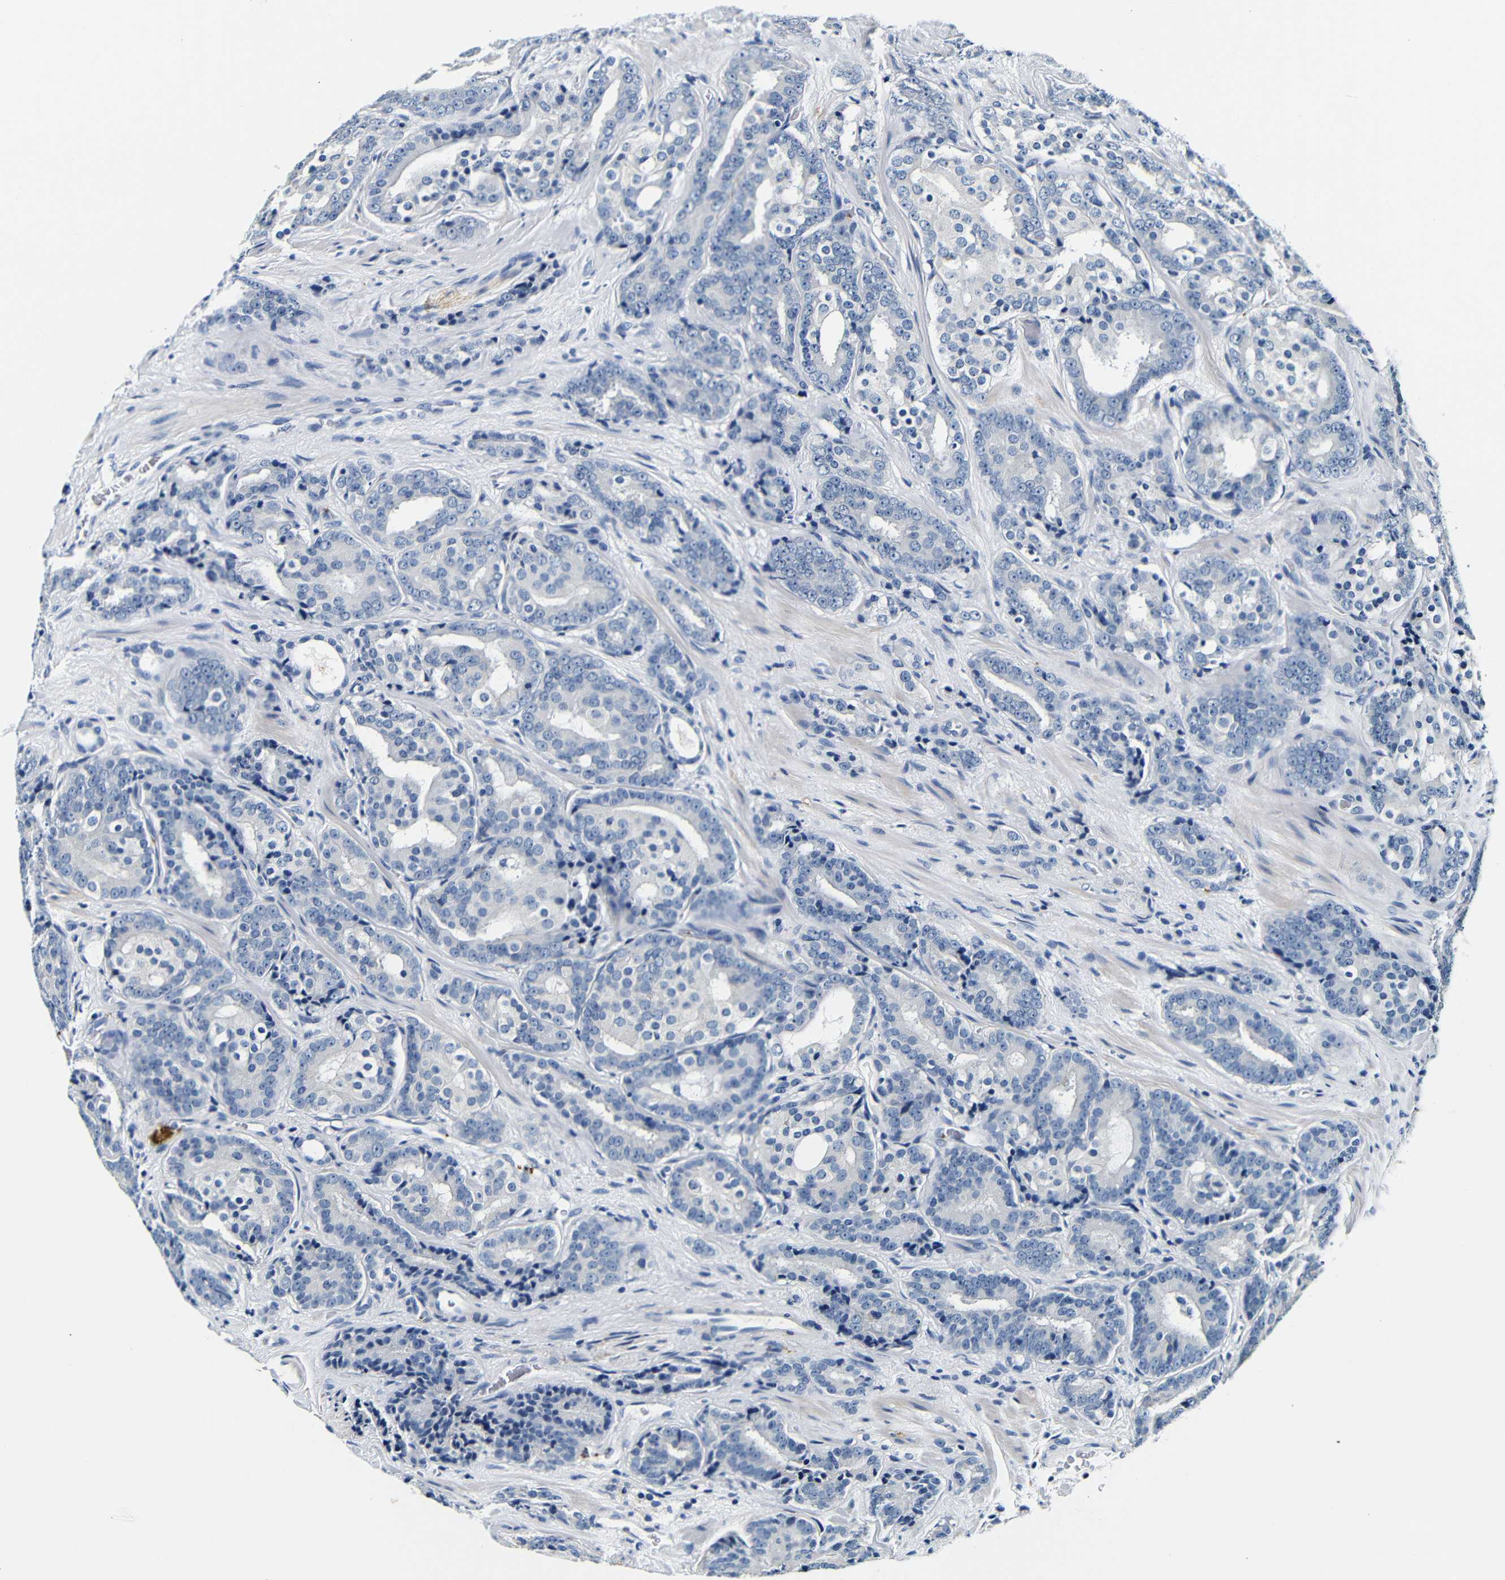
{"staining": {"intensity": "negative", "quantity": "none", "location": "none"}, "tissue": "prostate cancer", "cell_type": "Tumor cells", "image_type": "cancer", "snomed": [{"axis": "morphology", "description": "Adenocarcinoma, High grade"}, {"axis": "topography", "description": "Prostate"}], "caption": "Tumor cells are negative for brown protein staining in adenocarcinoma (high-grade) (prostate).", "gene": "GP1BA", "patient": {"sex": "male", "age": 71}}